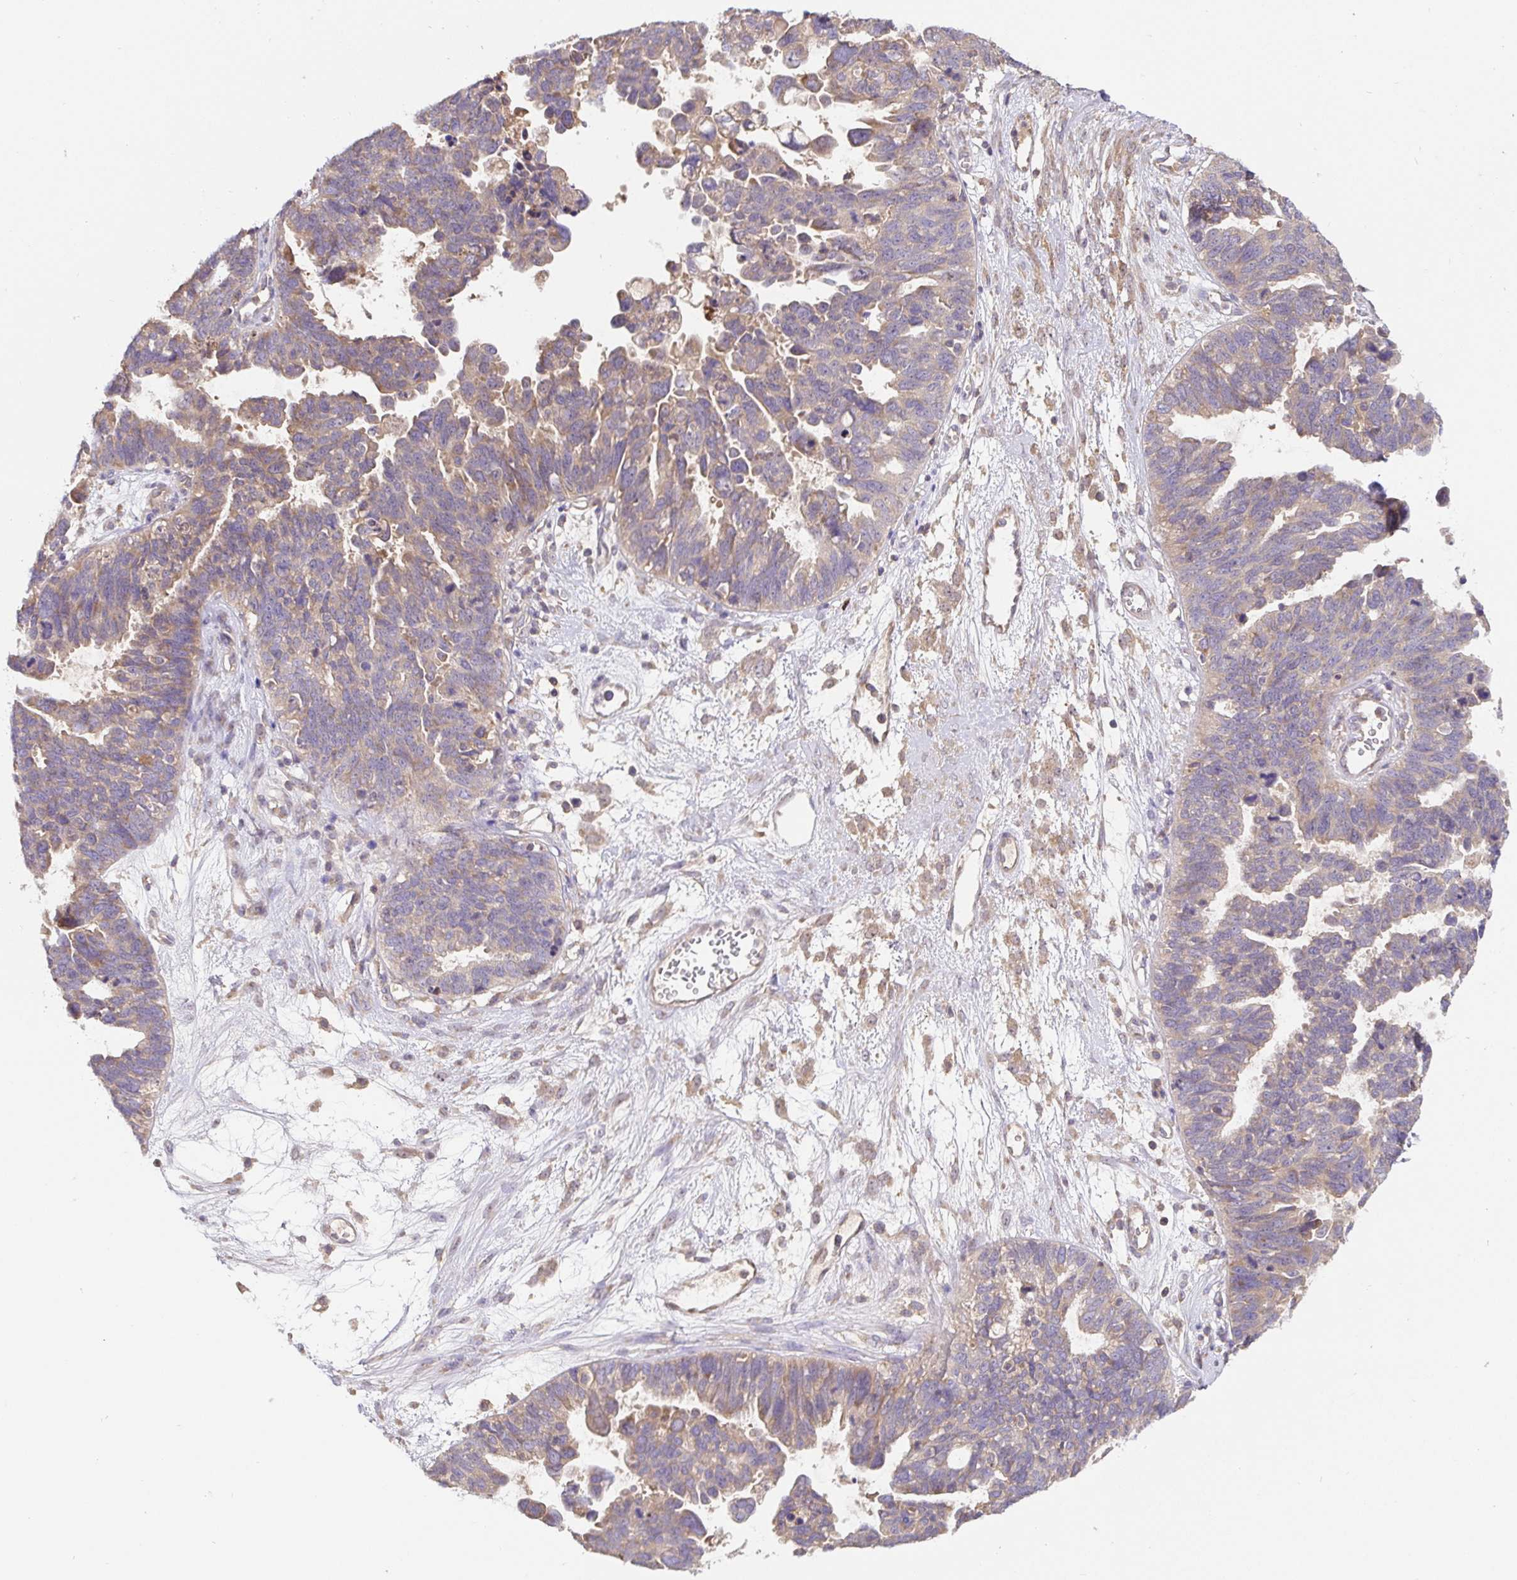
{"staining": {"intensity": "weak", "quantity": "<25%", "location": "cytoplasmic/membranous"}, "tissue": "ovarian cancer", "cell_type": "Tumor cells", "image_type": "cancer", "snomed": [{"axis": "morphology", "description": "Cystadenocarcinoma, serous, NOS"}, {"axis": "topography", "description": "Ovary"}], "caption": "The image reveals no staining of tumor cells in serous cystadenocarcinoma (ovarian).", "gene": "HAGH", "patient": {"sex": "female", "age": 60}}